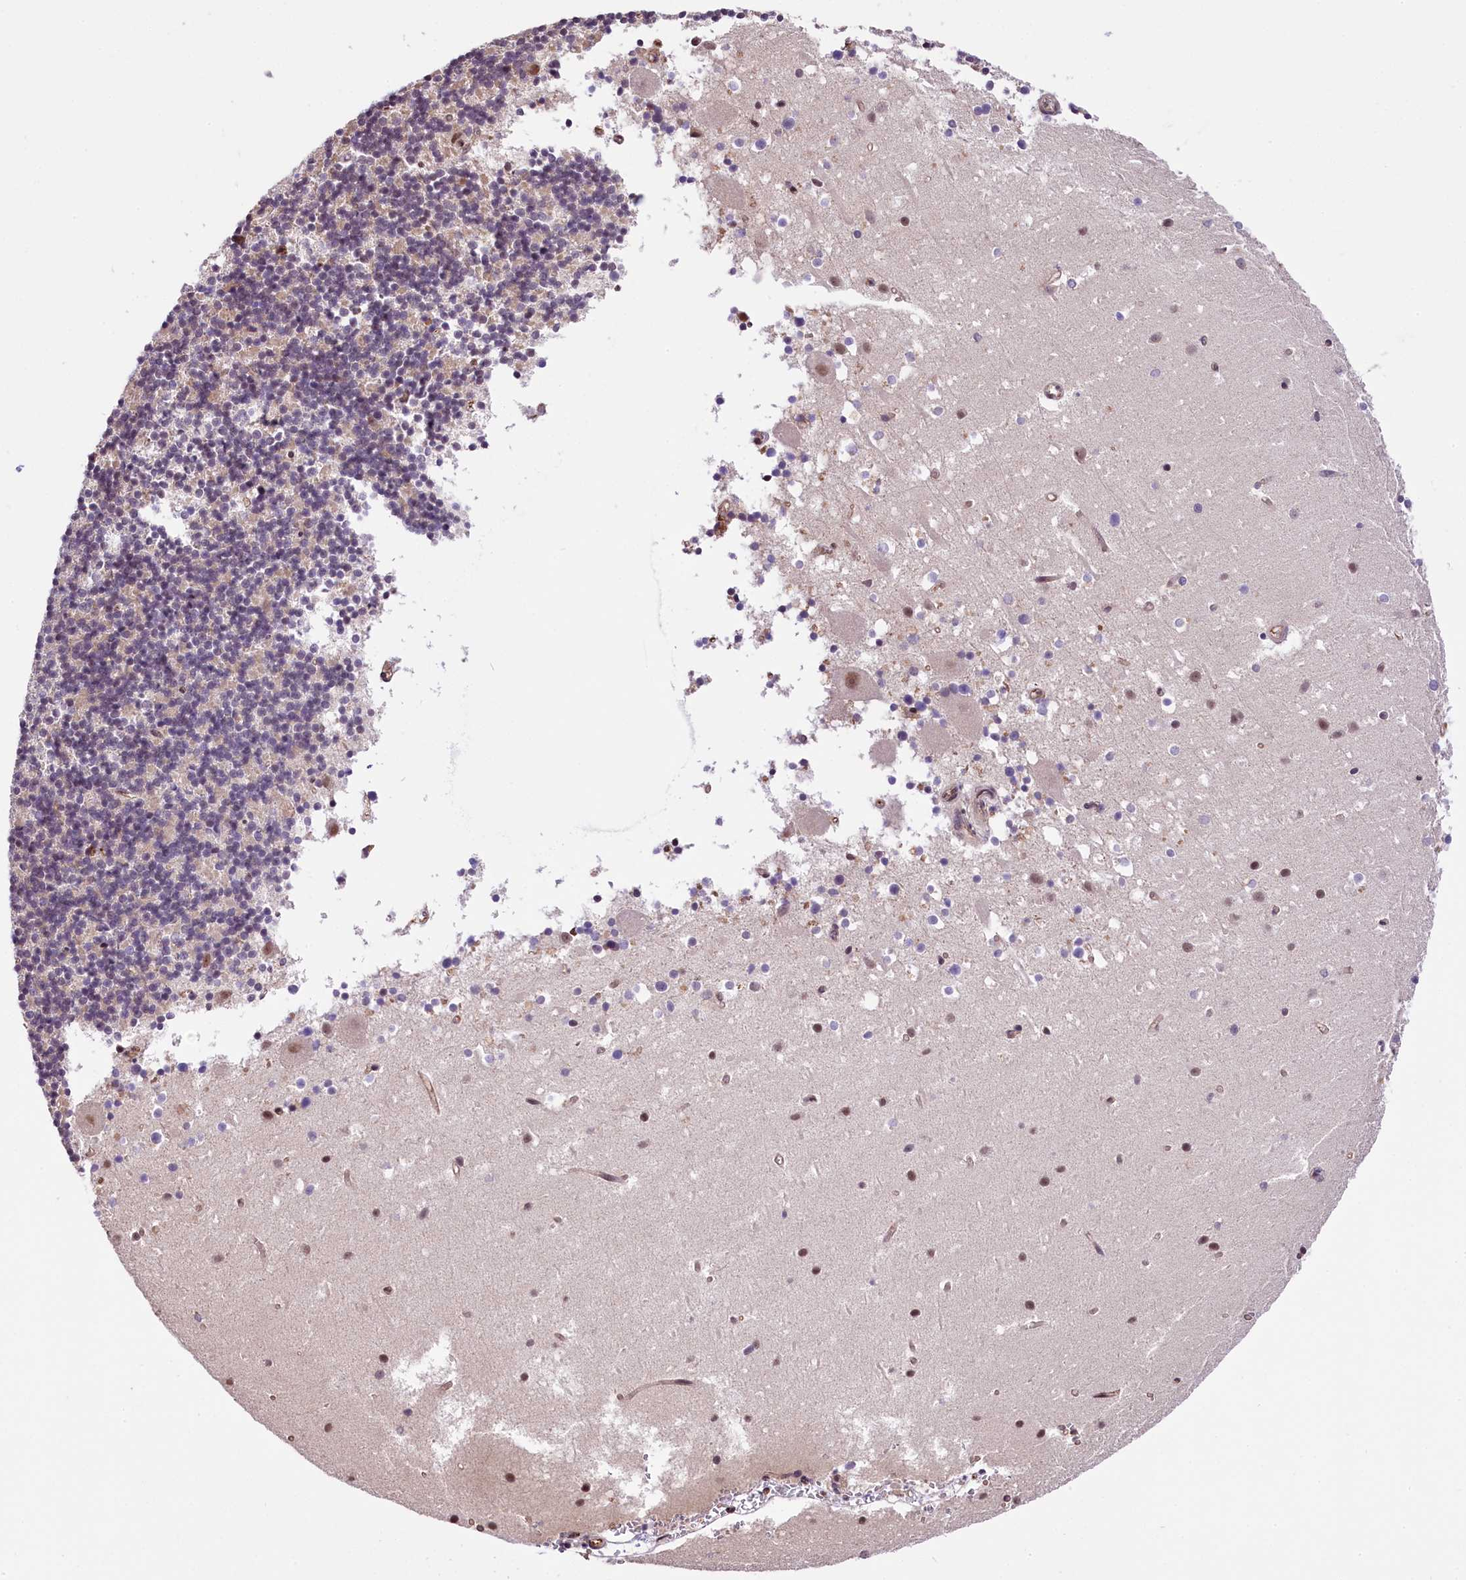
{"staining": {"intensity": "negative", "quantity": "none", "location": "none"}, "tissue": "cerebellum", "cell_type": "Cells in granular layer", "image_type": "normal", "snomed": [{"axis": "morphology", "description": "Normal tissue, NOS"}, {"axis": "topography", "description": "Cerebellum"}], "caption": "A high-resolution histopathology image shows immunohistochemistry (IHC) staining of benign cerebellum, which demonstrates no significant expression in cells in granular layer. (DAB (3,3'-diaminobenzidine) IHC, high magnification).", "gene": "MRPL54", "patient": {"sex": "male", "age": 54}}